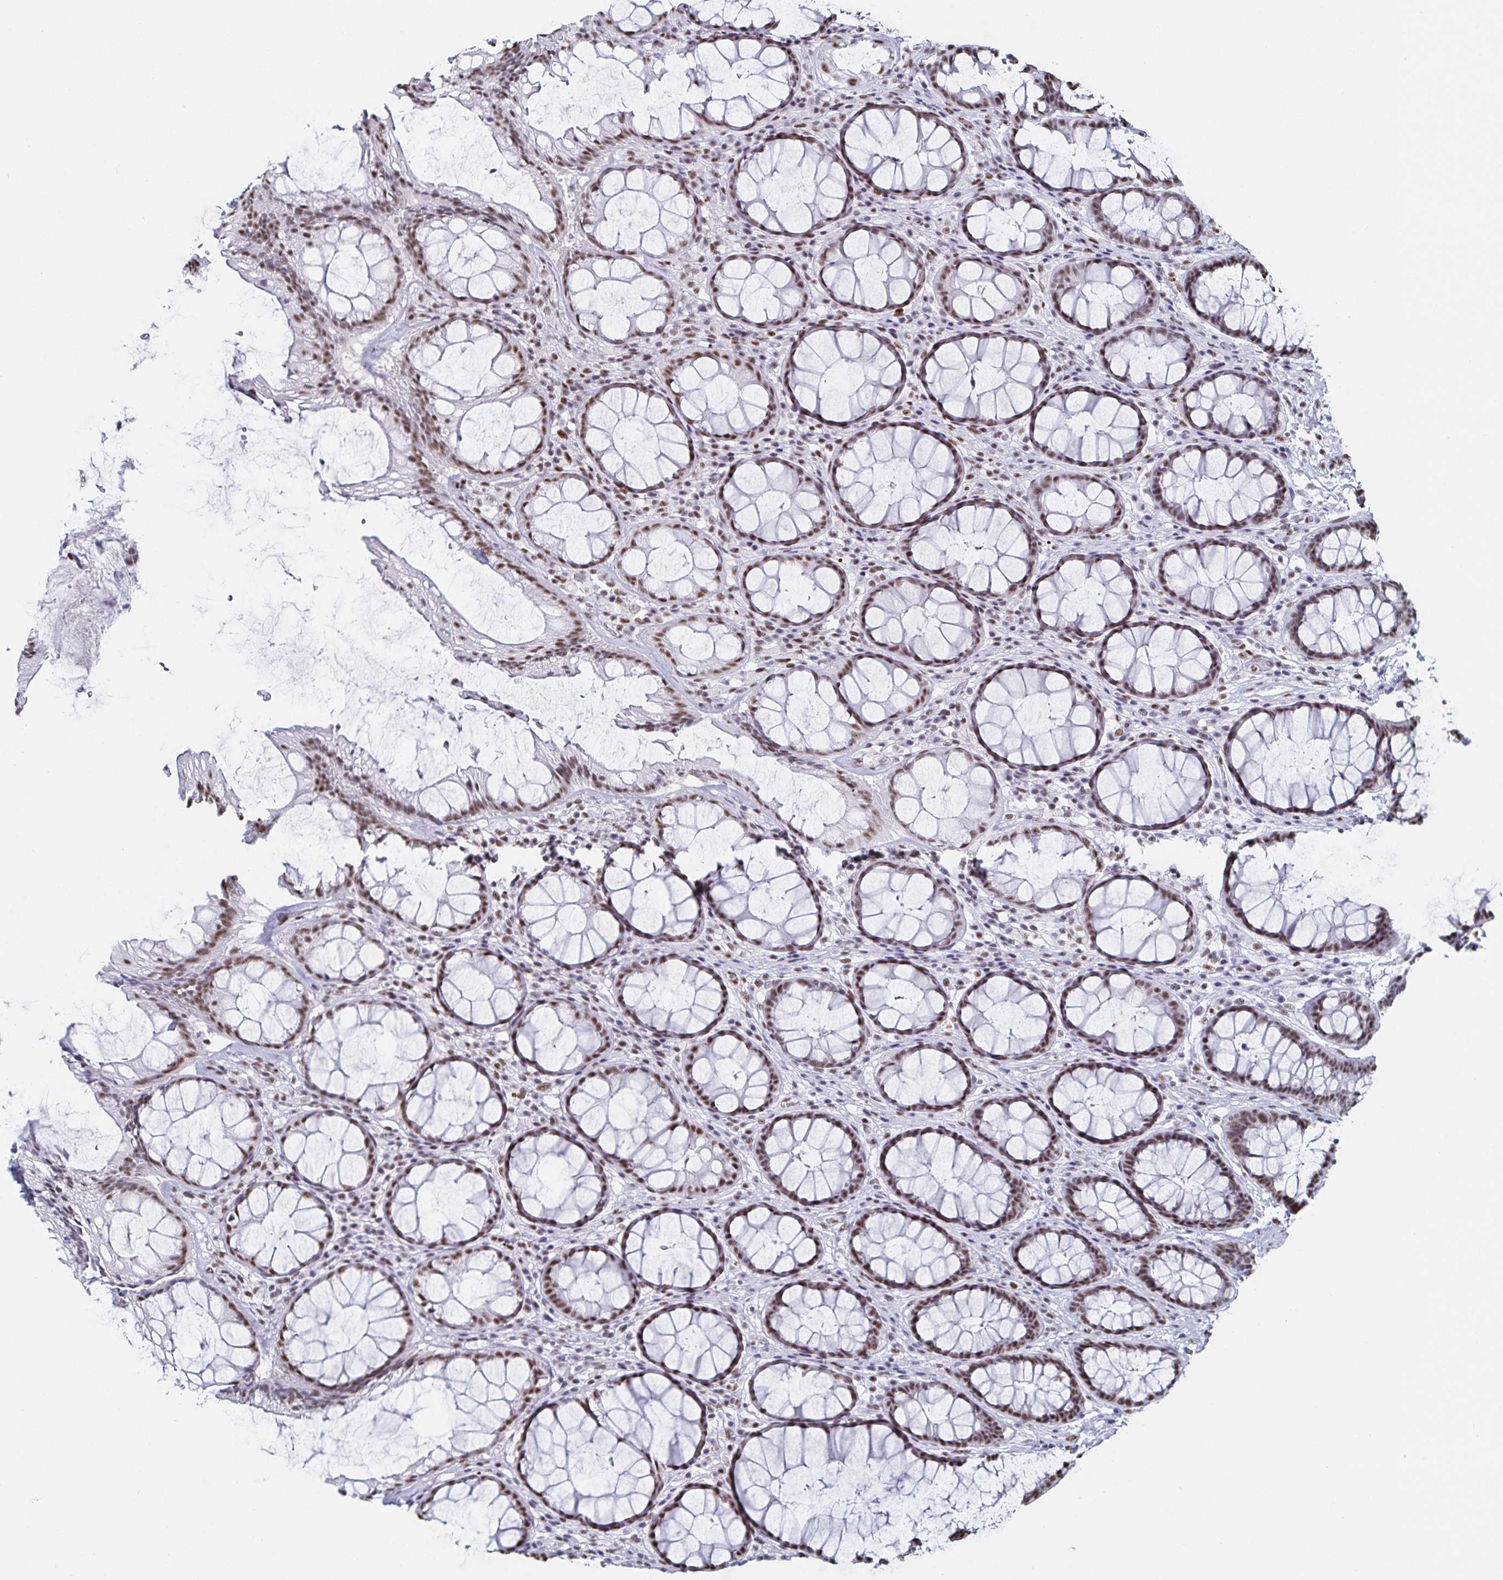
{"staining": {"intensity": "moderate", "quantity": ">75%", "location": "nuclear"}, "tissue": "rectum", "cell_type": "Glandular cells", "image_type": "normal", "snomed": [{"axis": "morphology", "description": "Normal tissue, NOS"}, {"axis": "topography", "description": "Rectum"}], "caption": "Immunohistochemistry image of unremarkable rectum: rectum stained using immunohistochemistry (IHC) demonstrates medium levels of moderate protein expression localized specifically in the nuclear of glandular cells, appearing as a nuclear brown color.", "gene": "DDX39B", "patient": {"sex": "male", "age": 72}}